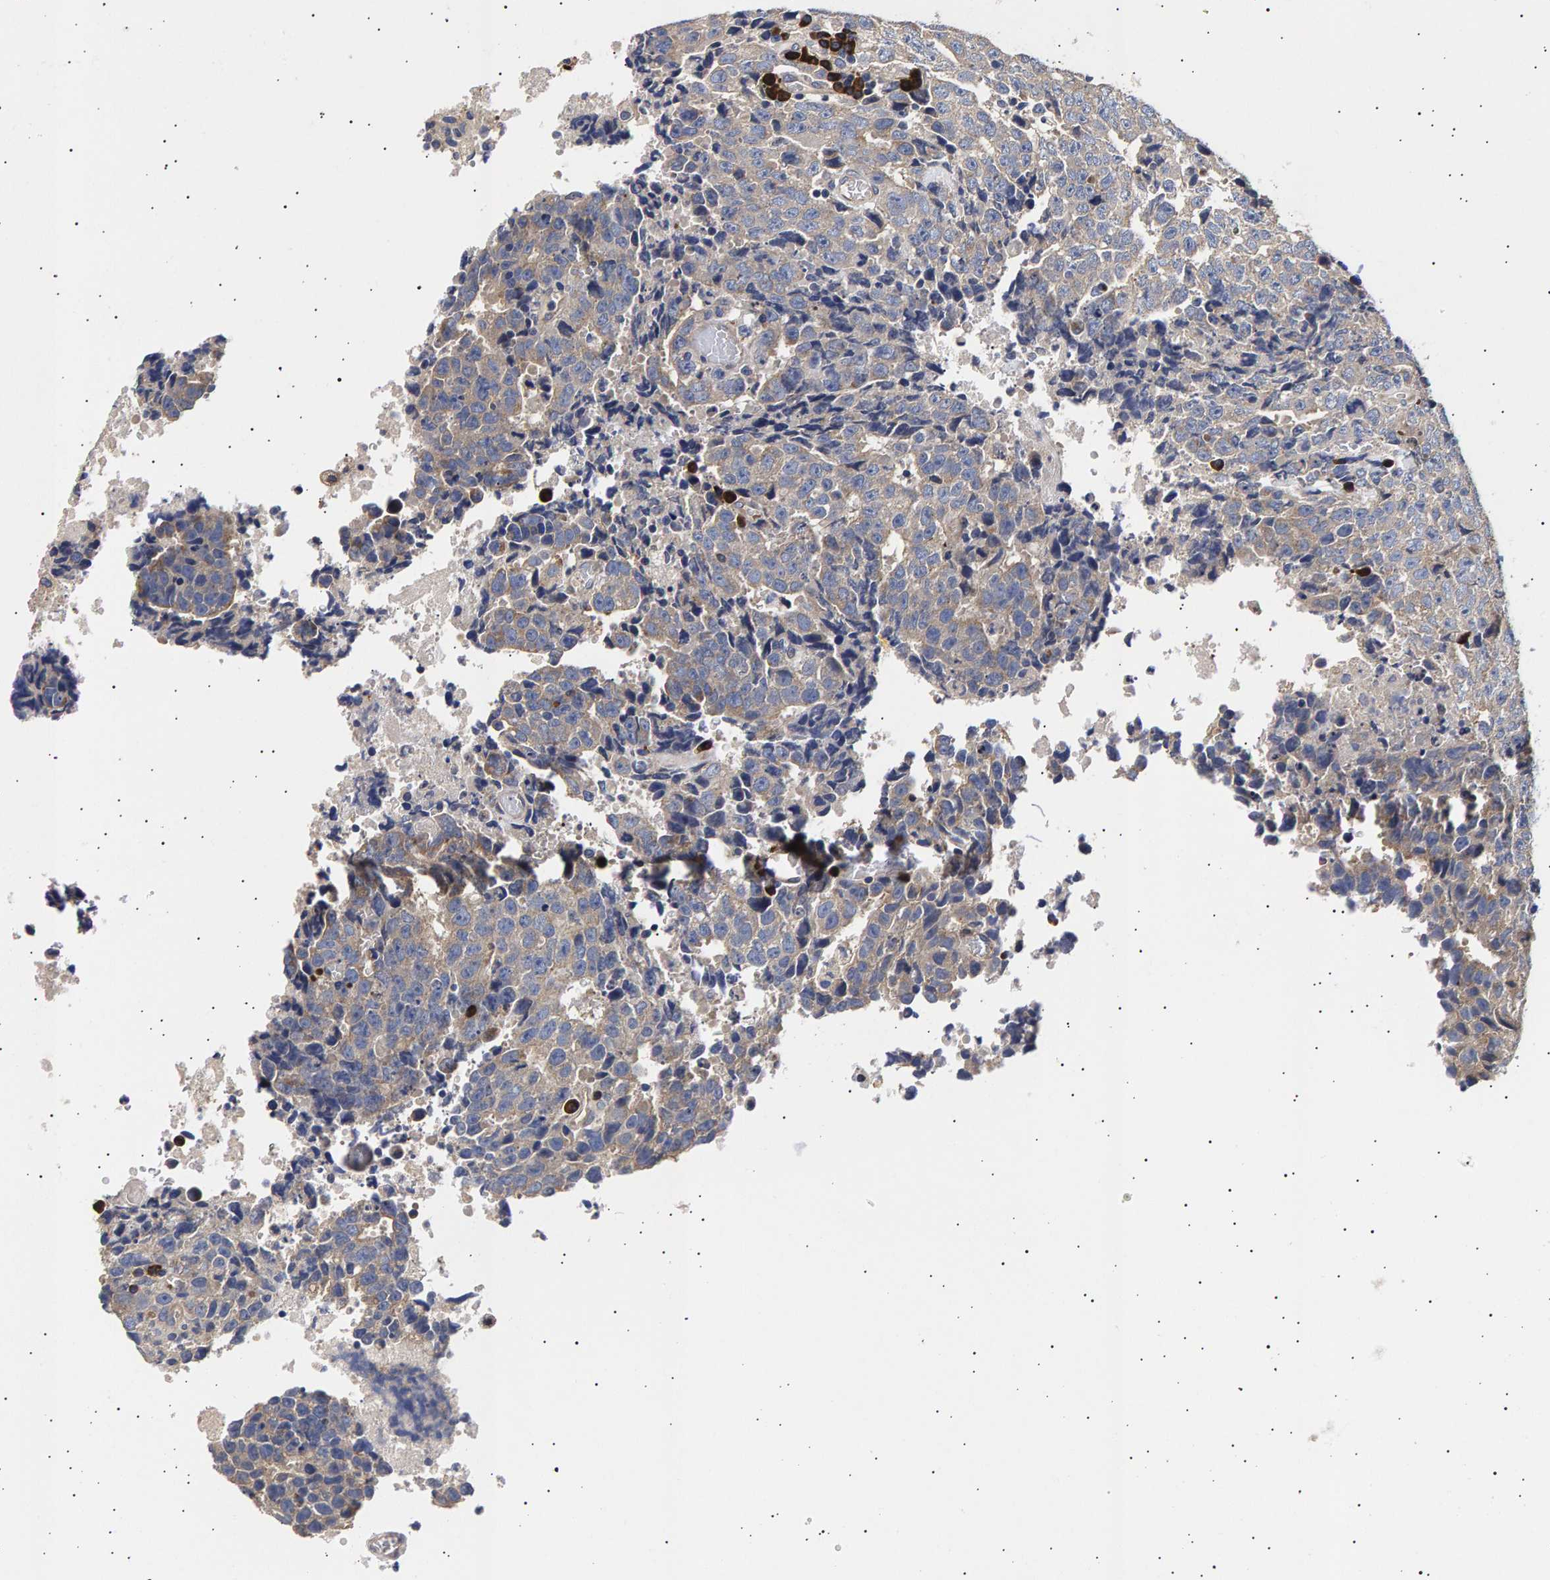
{"staining": {"intensity": "weak", "quantity": "<25%", "location": "cytoplasmic/membranous"}, "tissue": "testis cancer", "cell_type": "Tumor cells", "image_type": "cancer", "snomed": [{"axis": "morphology", "description": "Necrosis, NOS"}, {"axis": "morphology", "description": "Carcinoma, Embryonal, NOS"}, {"axis": "topography", "description": "Testis"}], "caption": "Immunohistochemistry (IHC) photomicrograph of neoplastic tissue: human testis embryonal carcinoma stained with DAB displays no significant protein expression in tumor cells.", "gene": "ANKRD40", "patient": {"sex": "male", "age": 19}}